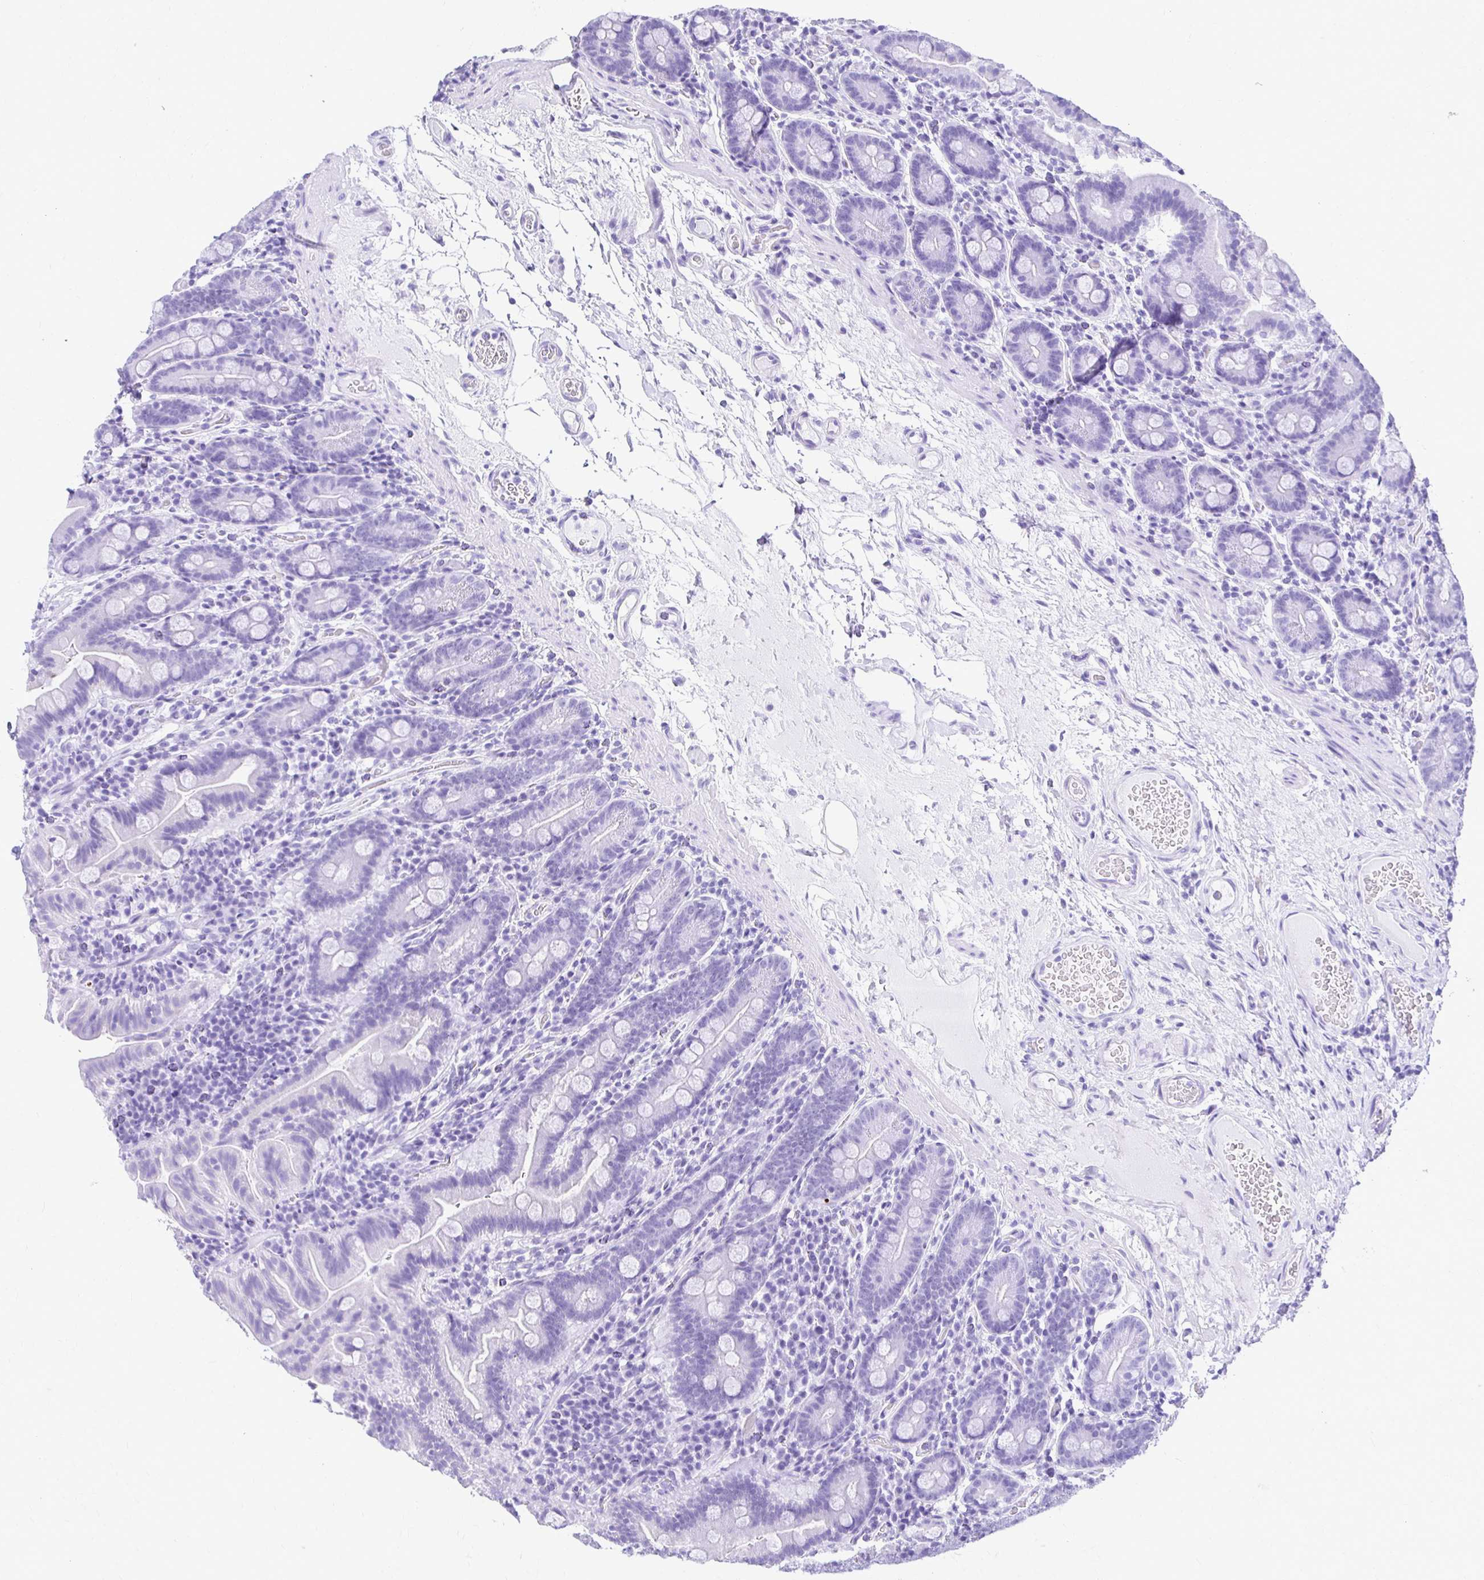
{"staining": {"intensity": "negative", "quantity": "none", "location": "none"}, "tissue": "small intestine", "cell_type": "Glandular cells", "image_type": "normal", "snomed": [{"axis": "morphology", "description": "Normal tissue, NOS"}, {"axis": "topography", "description": "Small intestine"}], "caption": "A micrograph of human small intestine is negative for staining in glandular cells.", "gene": "TAF1D", "patient": {"sex": "male", "age": 26}}